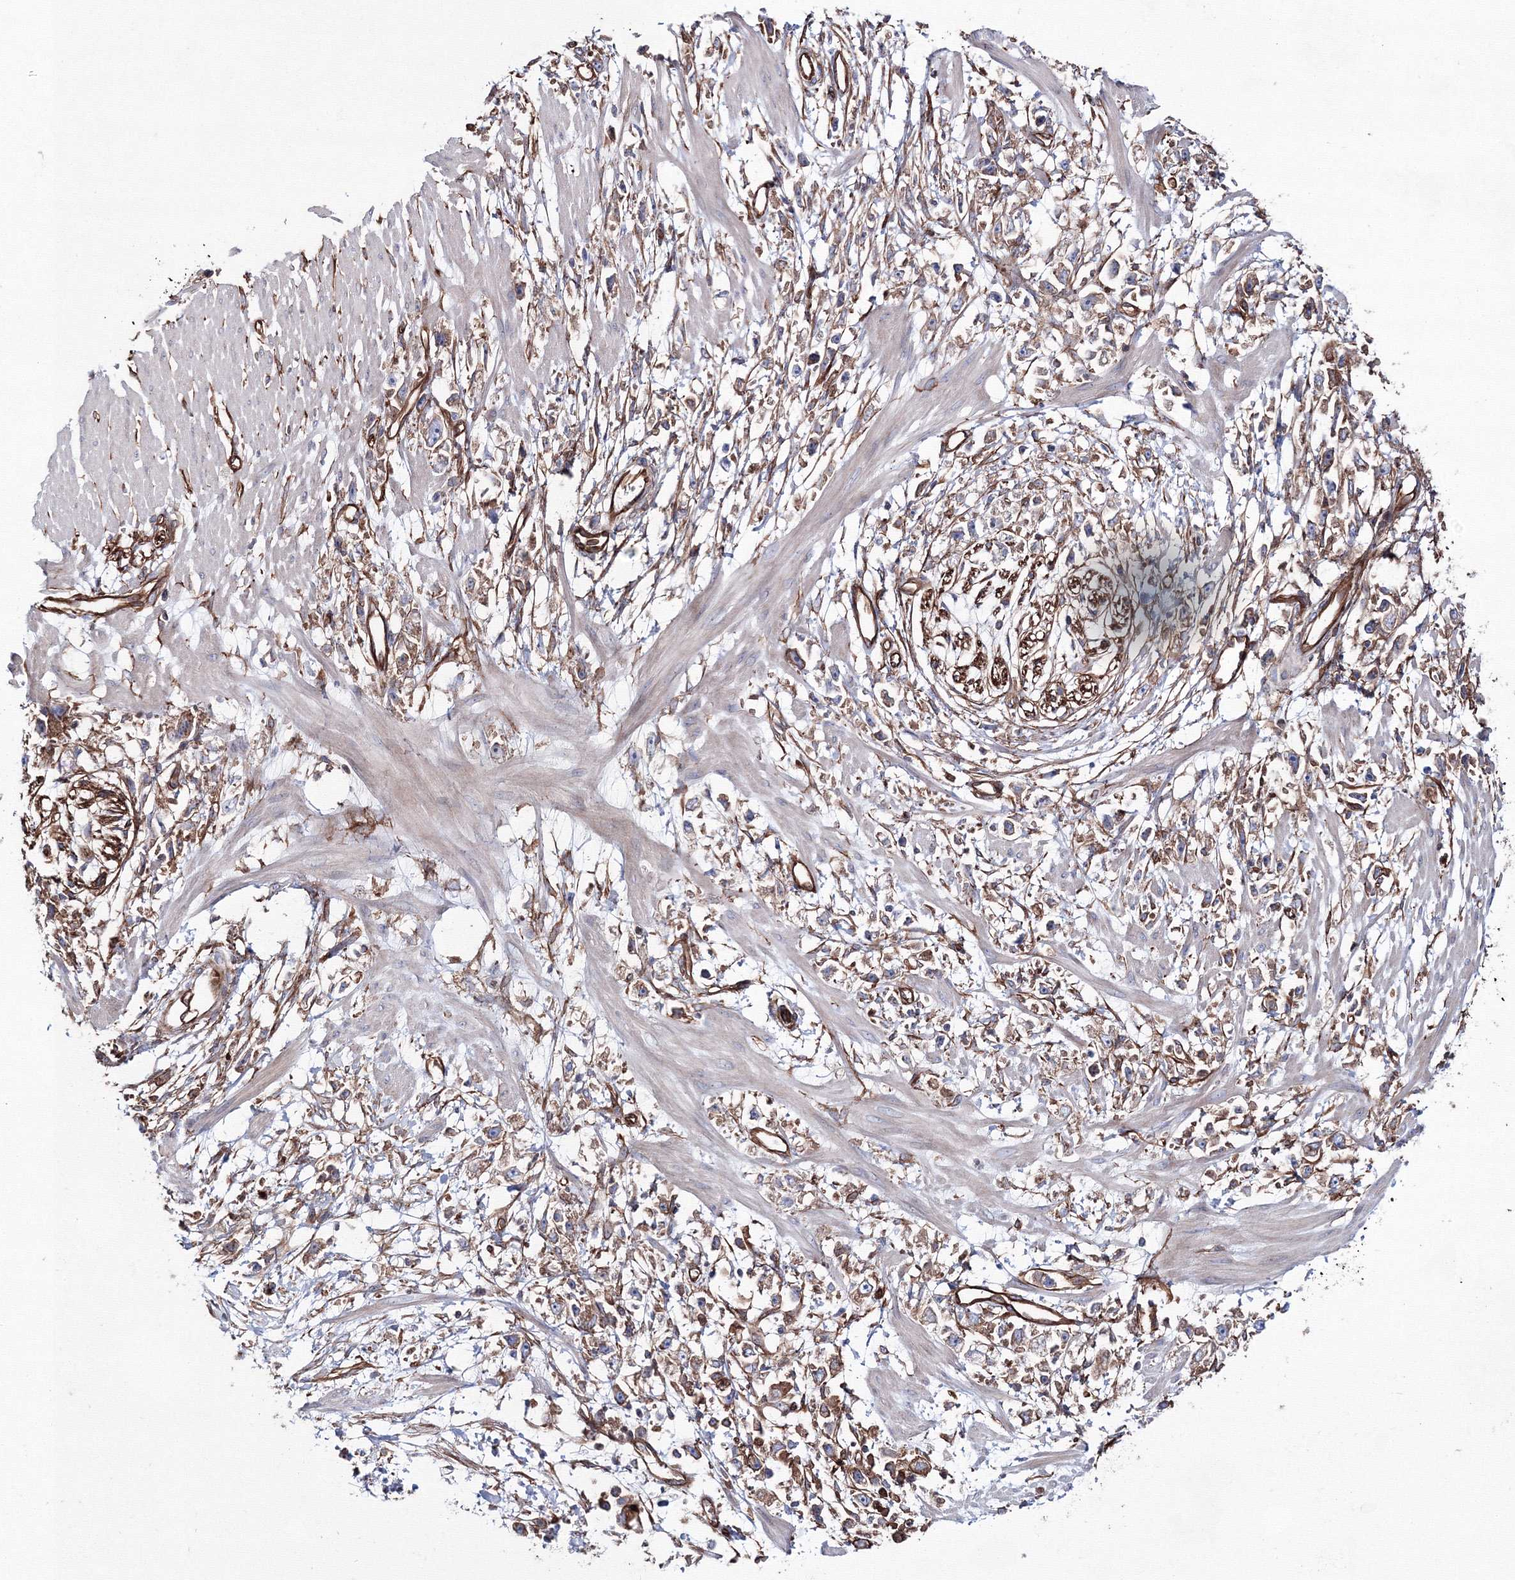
{"staining": {"intensity": "moderate", "quantity": ">75%", "location": "cytoplasmic/membranous"}, "tissue": "stomach cancer", "cell_type": "Tumor cells", "image_type": "cancer", "snomed": [{"axis": "morphology", "description": "Adenocarcinoma, NOS"}, {"axis": "topography", "description": "Stomach"}], "caption": "Immunohistochemical staining of human stomach cancer displays medium levels of moderate cytoplasmic/membranous protein expression in about >75% of tumor cells. The staining was performed using DAB, with brown indicating positive protein expression. Nuclei are stained blue with hematoxylin.", "gene": "ANKRD37", "patient": {"sex": "female", "age": 59}}